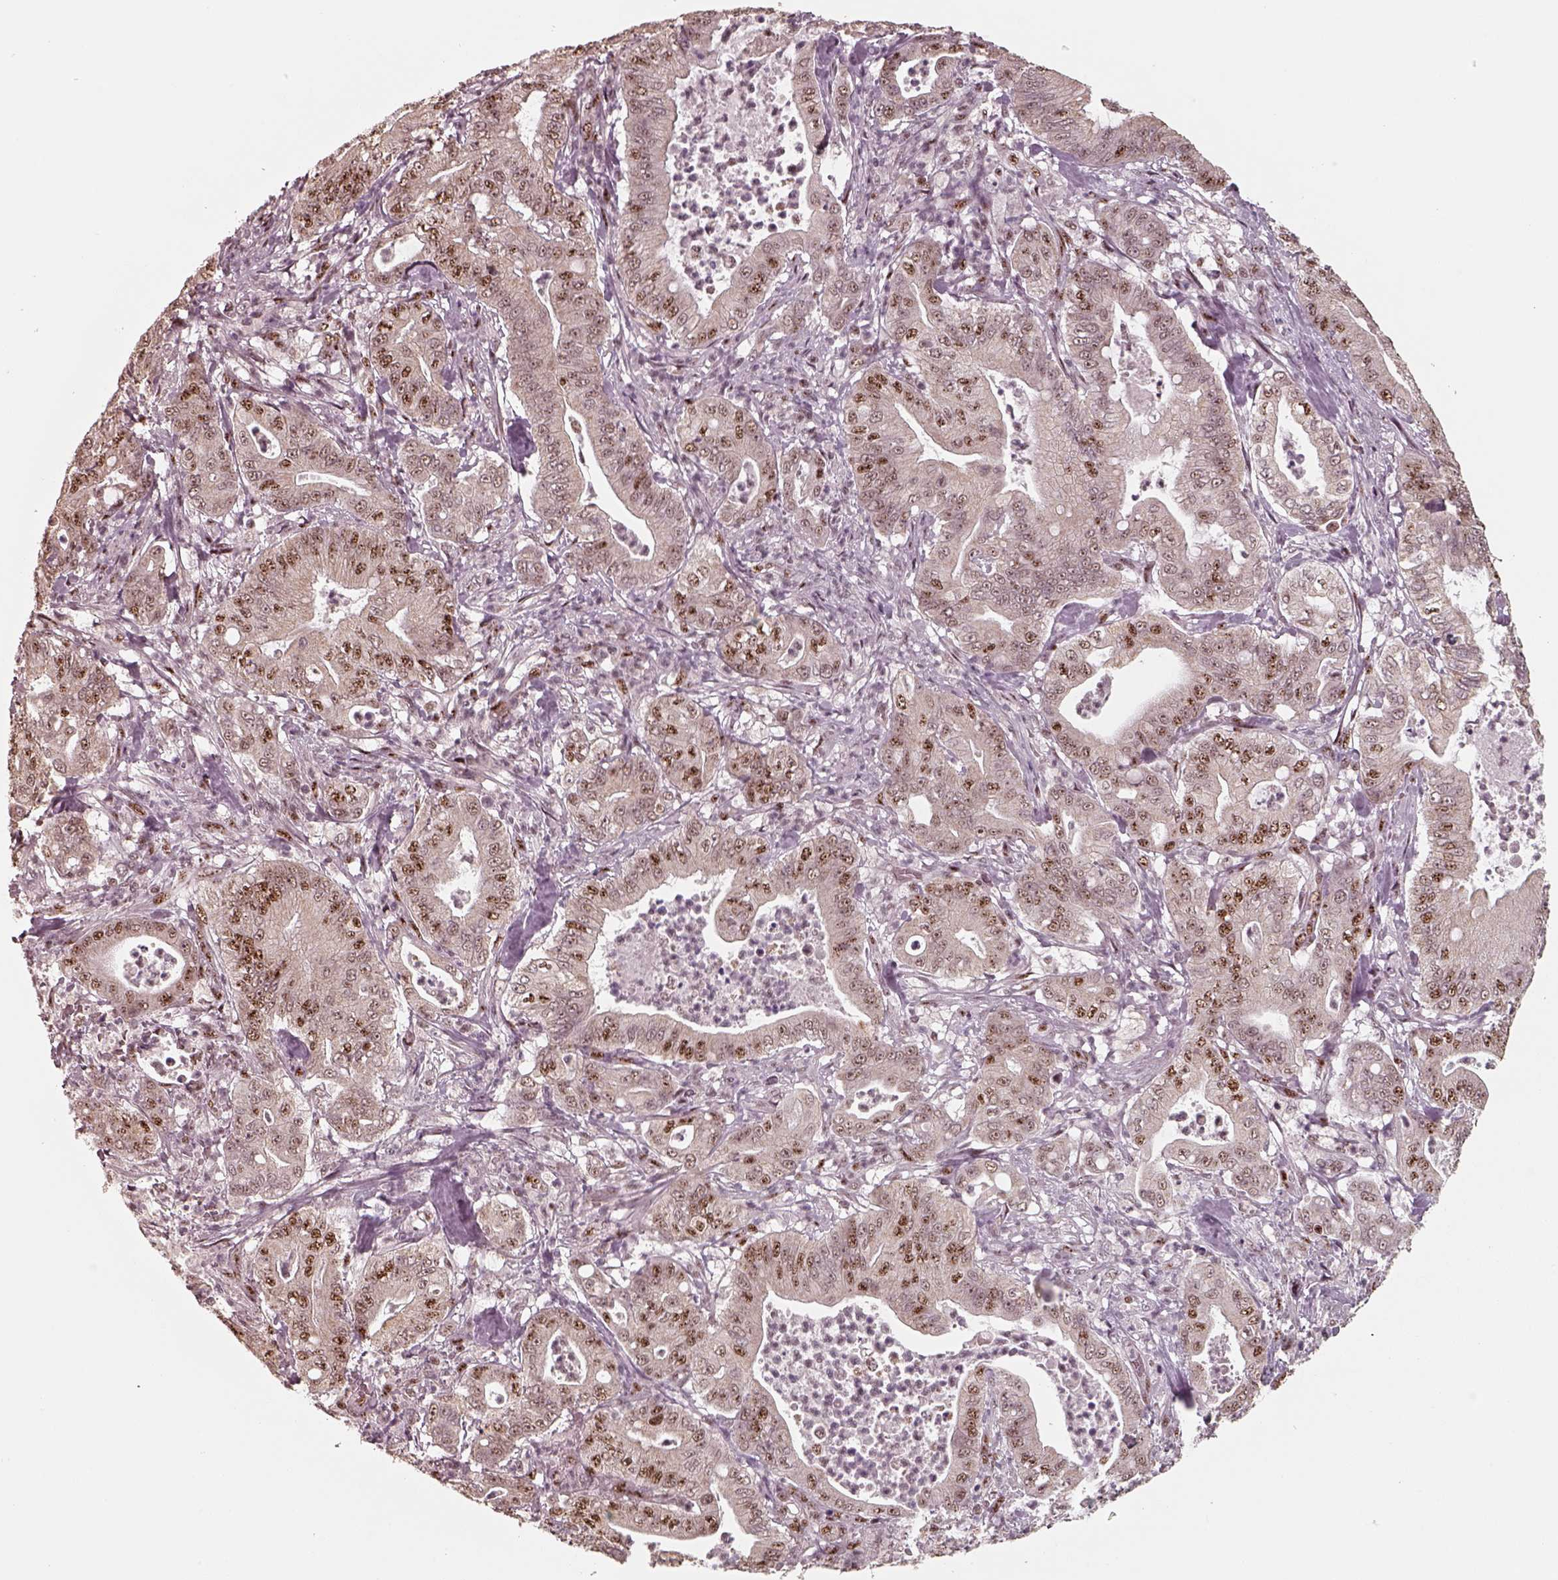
{"staining": {"intensity": "moderate", "quantity": ">75%", "location": "nuclear"}, "tissue": "pancreatic cancer", "cell_type": "Tumor cells", "image_type": "cancer", "snomed": [{"axis": "morphology", "description": "Adenocarcinoma, NOS"}, {"axis": "topography", "description": "Pancreas"}], "caption": "Tumor cells exhibit medium levels of moderate nuclear staining in about >75% of cells in human pancreatic cancer.", "gene": "ATXN7L3", "patient": {"sex": "male", "age": 71}}